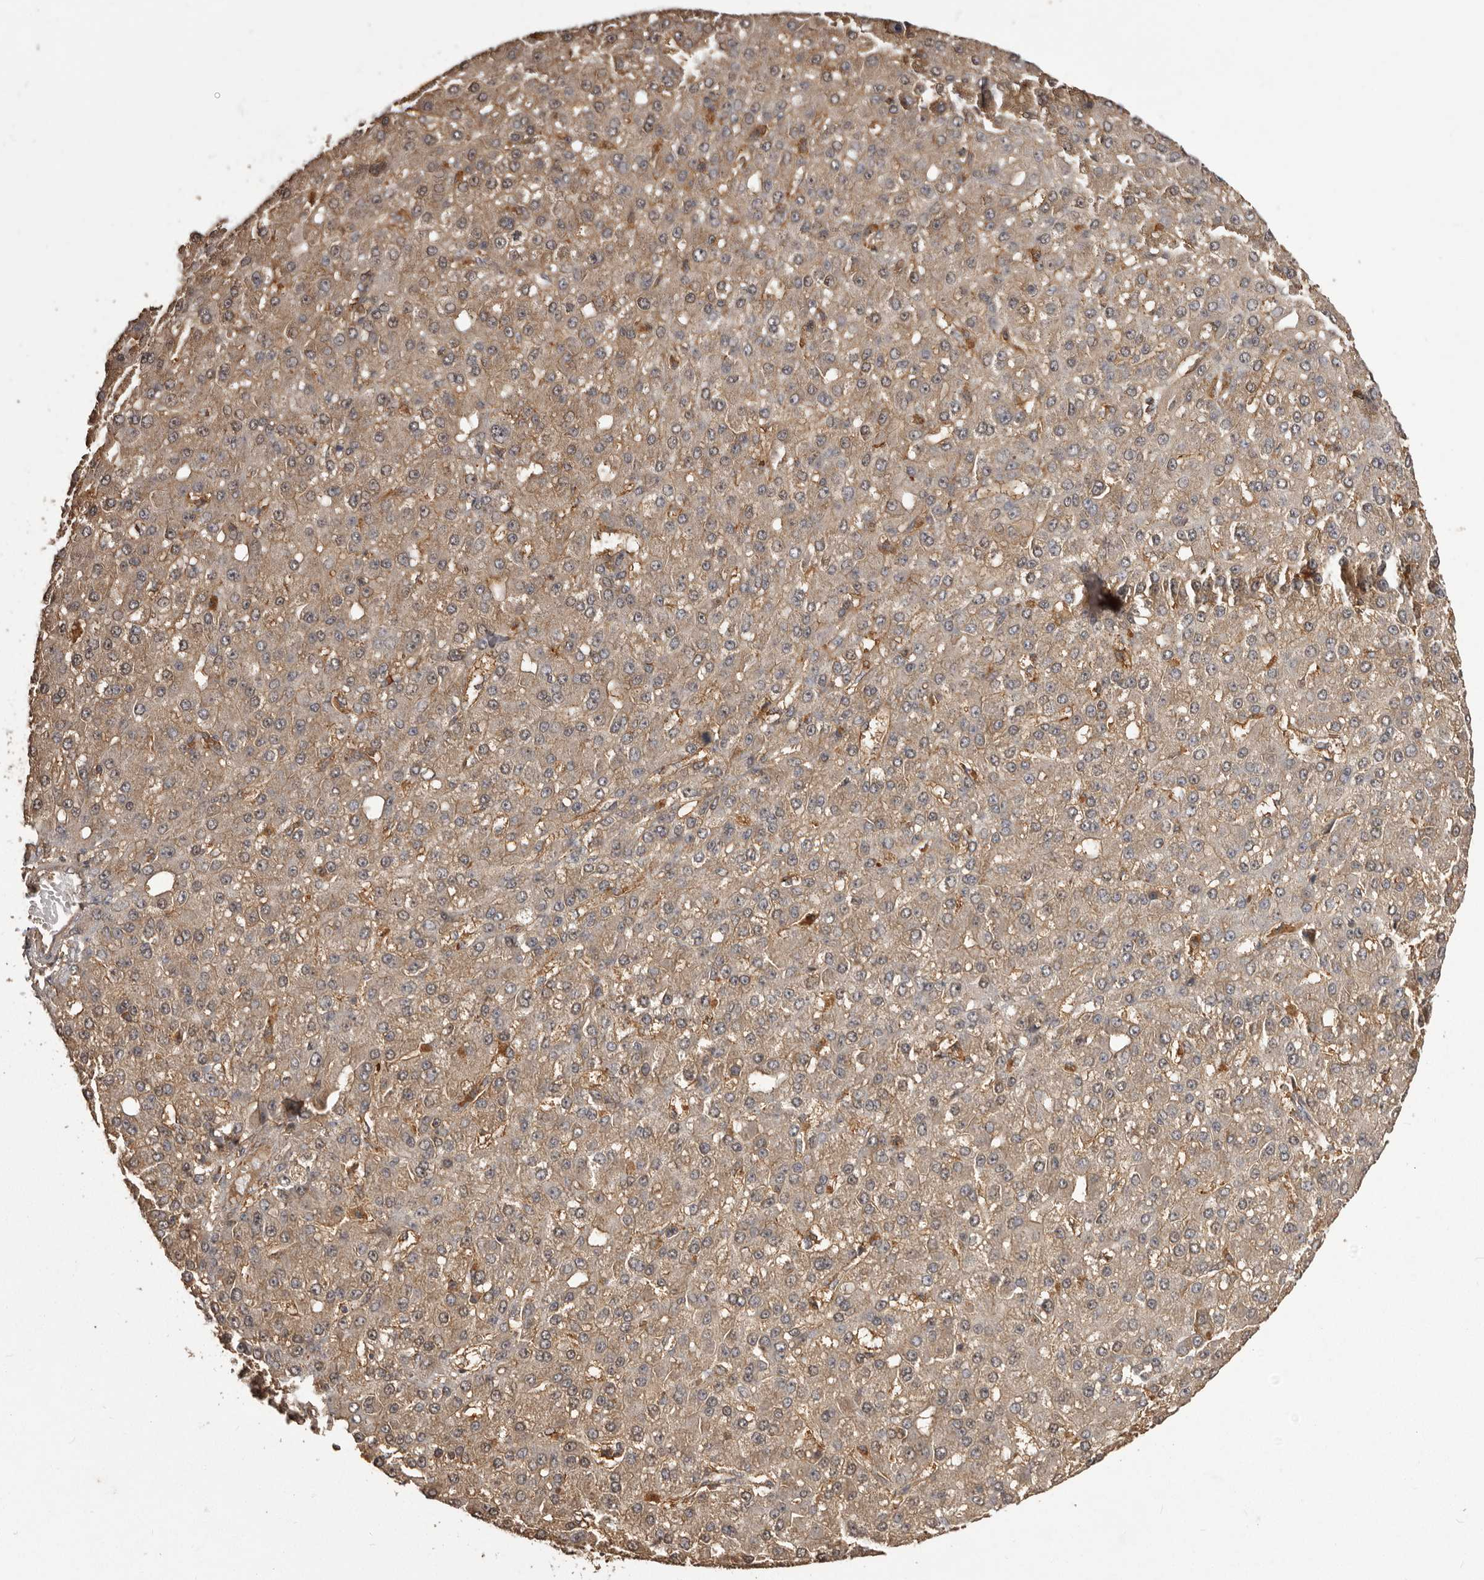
{"staining": {"intensity": "weak", "quantity": ">75%", "location": "cytoplasmic/membranous"}, "tissue": "liver cancer", "cell_type": "Tumor cells", "image_type": "cancer", "snomed": [{"axis": "morphology", "description": "Carcinoma, Hepatocellular, NOS"}, {"axis": "topography", "description": "Liver"}], "caption": "Protein staining of liver hepatocellular carcinoma tissue displays weak cytoplasmic/membranous staining in approximately >75% of tumor cells. The protein of interest is stained brown, and the nuclei are stained in blue (DAB IHC with brightfield microscopy, high magnification).", "gene": "SLC22A3", "patient": {"sex": "male", "age": 67}}